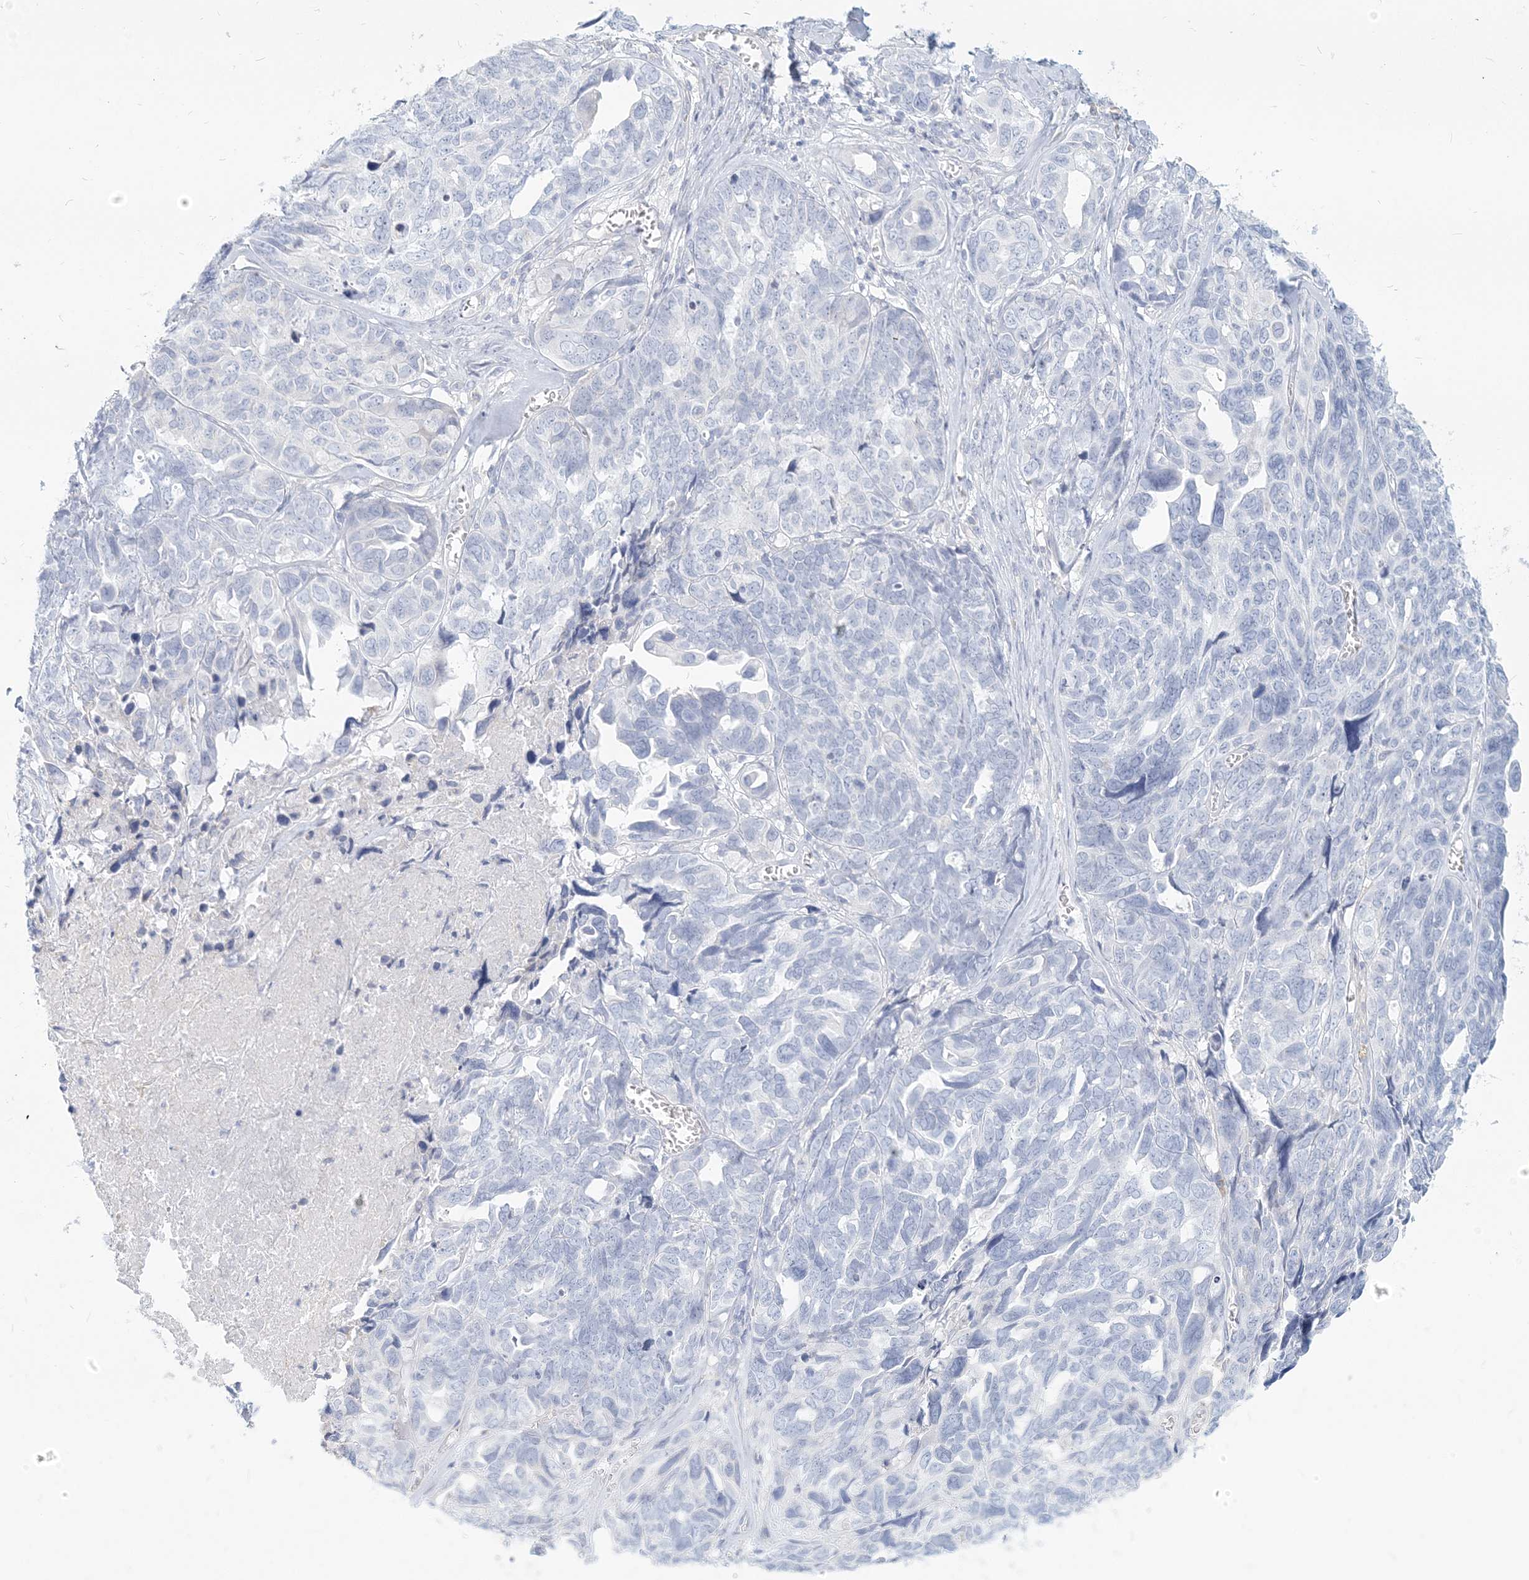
{"staining": {"intensity": "negative", "quantity": "none", "location": "none"}, "tissue": "ovarian cancer", "cell_type": "Tumor cells", "image_type": "cancer", "snomed": [{"axis": "morphology", "description": "Cystadenocarcinoma, serous, NOS"}, {"axis": "topography", "description": "Ovary"}], "caption": "Tumor cells show no significant positivity in ovarian cancer (serous cystadenocarcinoma).", "gene": "CSN1S1", "patient": {"sex": "female", "age": 79}}